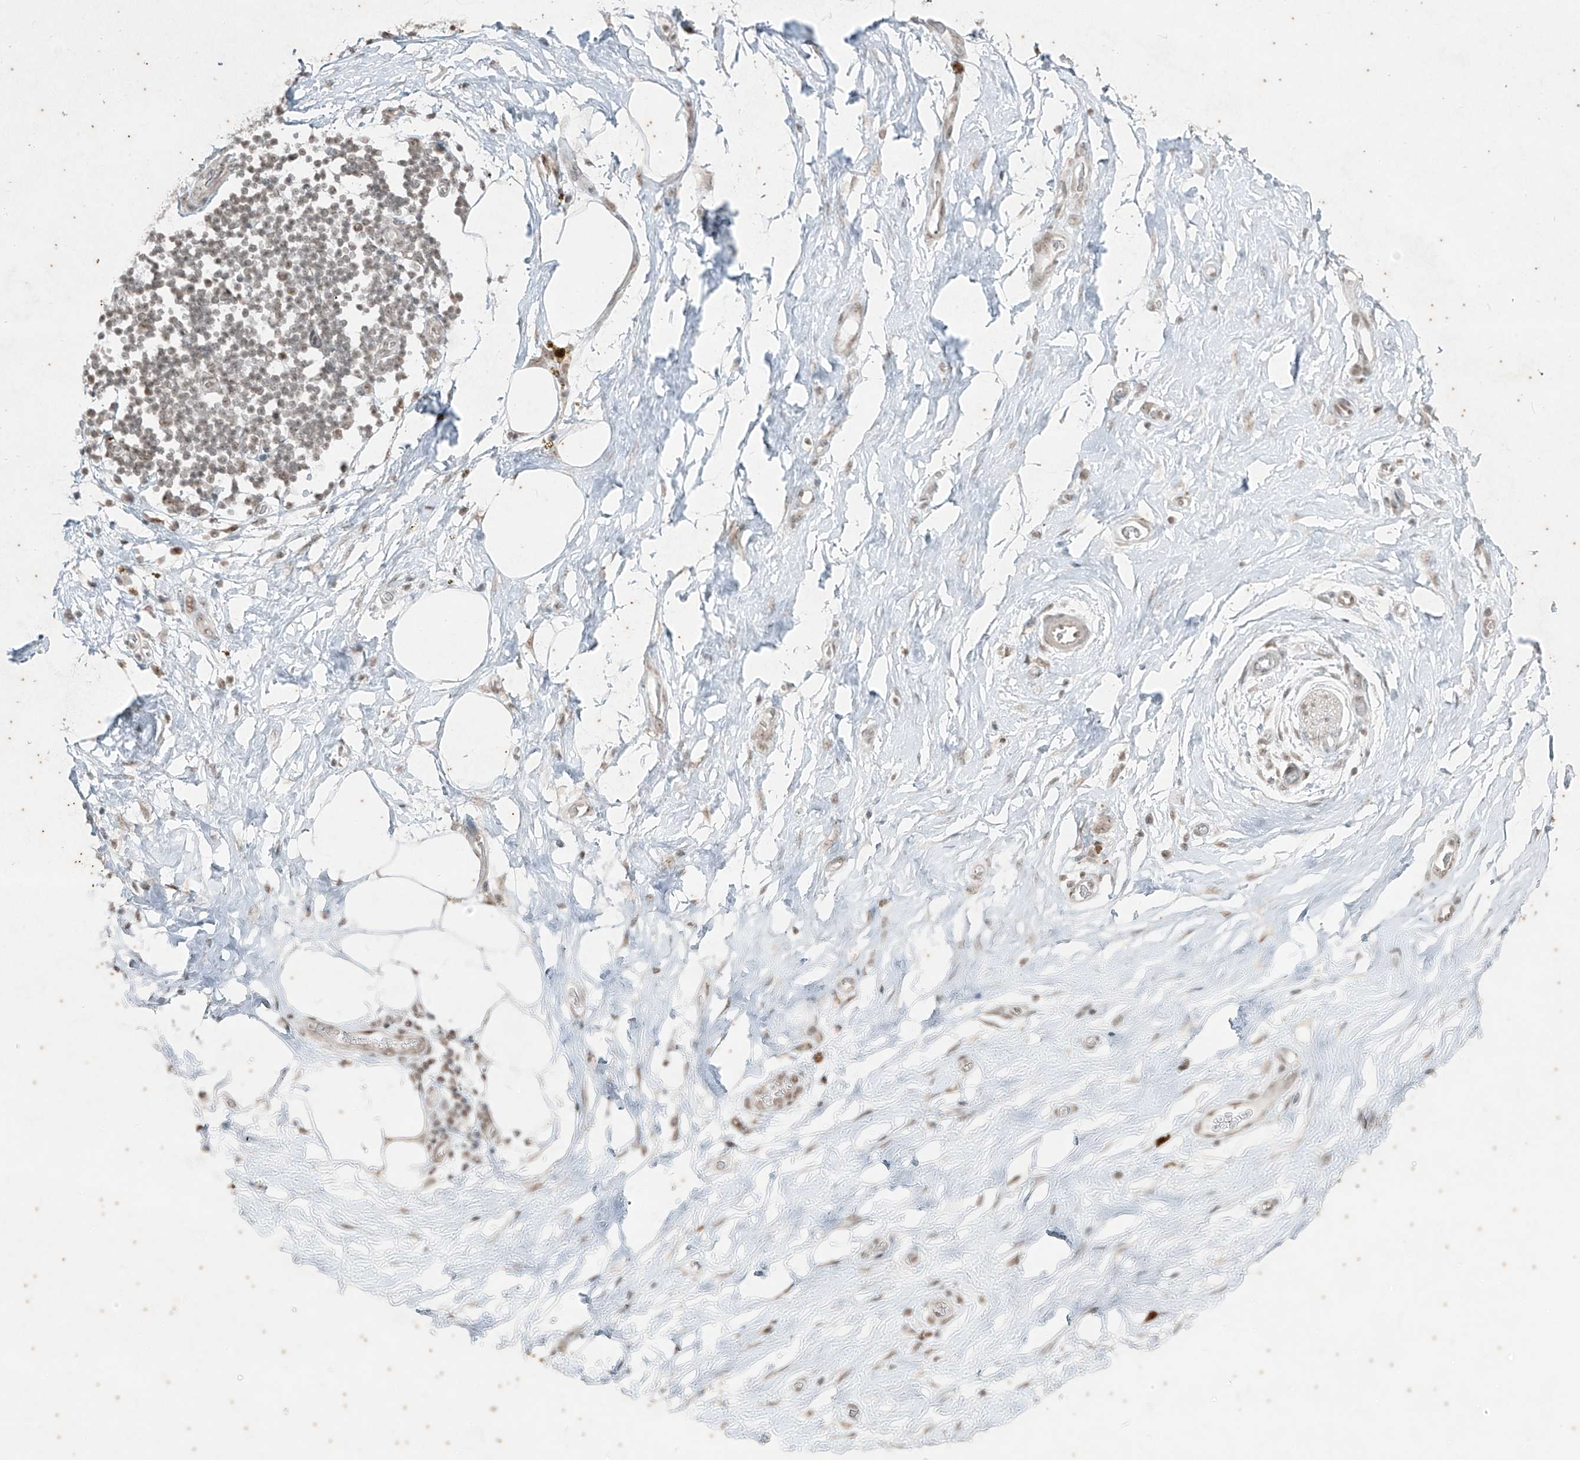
{"staining": {"intensity": "weak", "quantity": "25%-75%", "location": "nuclear"}, "tissue": "adipose tissue", "cell_type": "Adipocytes", "image_type": "normal", "snomed": [{"axis": "morphology", "description": "Normal tissue, NOS"}, {"axis": "morphology", "description": "Adenocarcinoma, NOS"}, {"axis": "topography", "description": "Pancreas"}, {"axis": "topography", "description": "Peripheral nerve tissue"}], "caption": "Immunohistochemical staining of benign adipose tissue displays 25%-75% levels of weak nuclear protein expression in about 25%-75% of adipocytes.", "gene": "ZNF354B", "patient": {"sex": "male", "age": 59}}